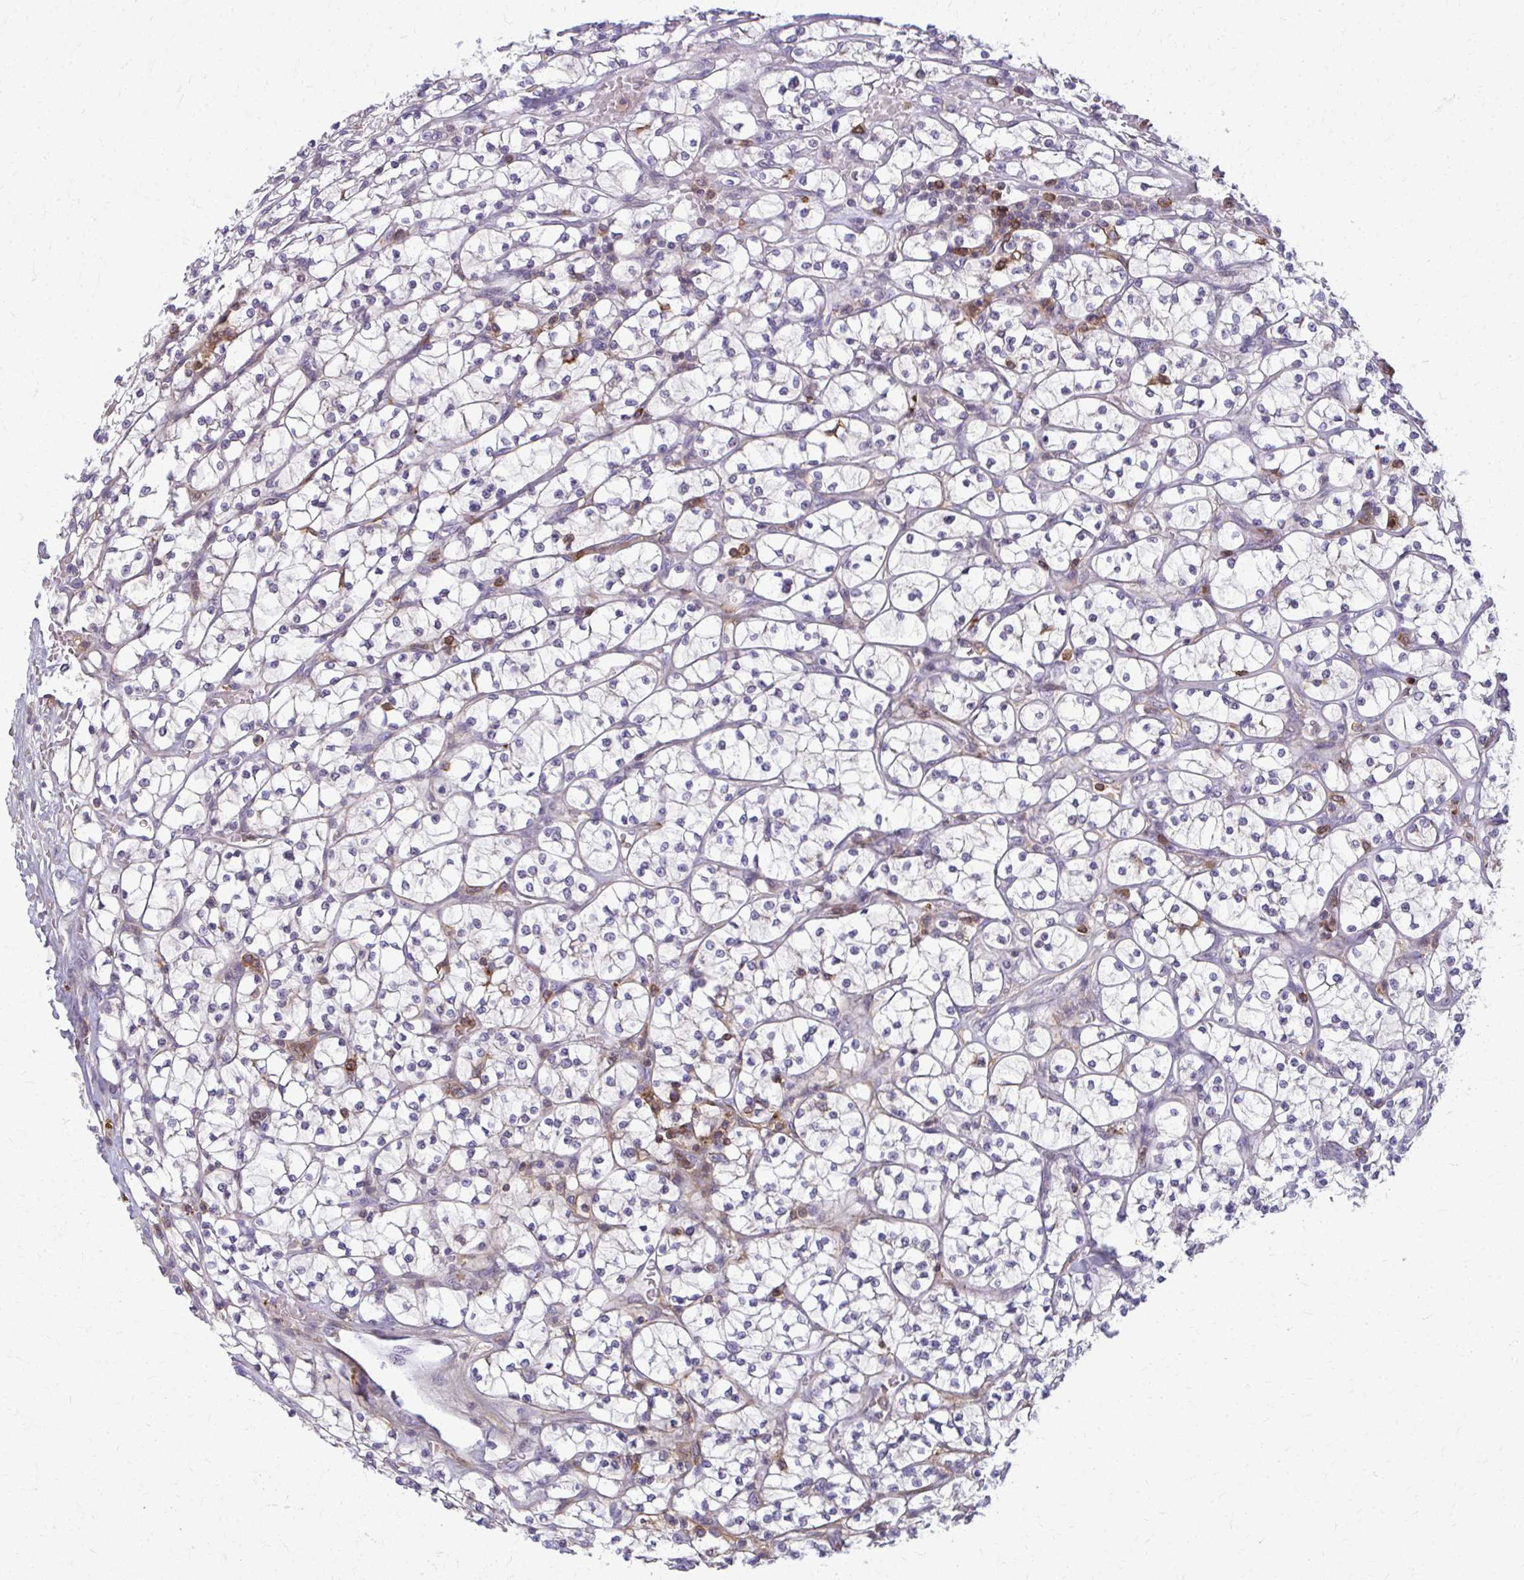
{"staining": {"intensity": "negative", "quantity": "none", "location": "none"}, "tissue": "renal cancer", "cell_type": "Tumor cells", "image_type": "cancer", "snomed": [{"axis": "morphology", "description": "Adenocarcinoma, NOS"}, {"axis": "topography", "description": "Kidney"}], "caption": "The micrograph exhibits no staining of tumor cells in adenocarcinoma (renal). The staining is performed using DAB (3,3'-diaminobenzidine) brown chromogen with nuclei counter-stained in using hematoxylin.", "gene": "AP5M1", "patient": {"sex": "female", "age": 64}}